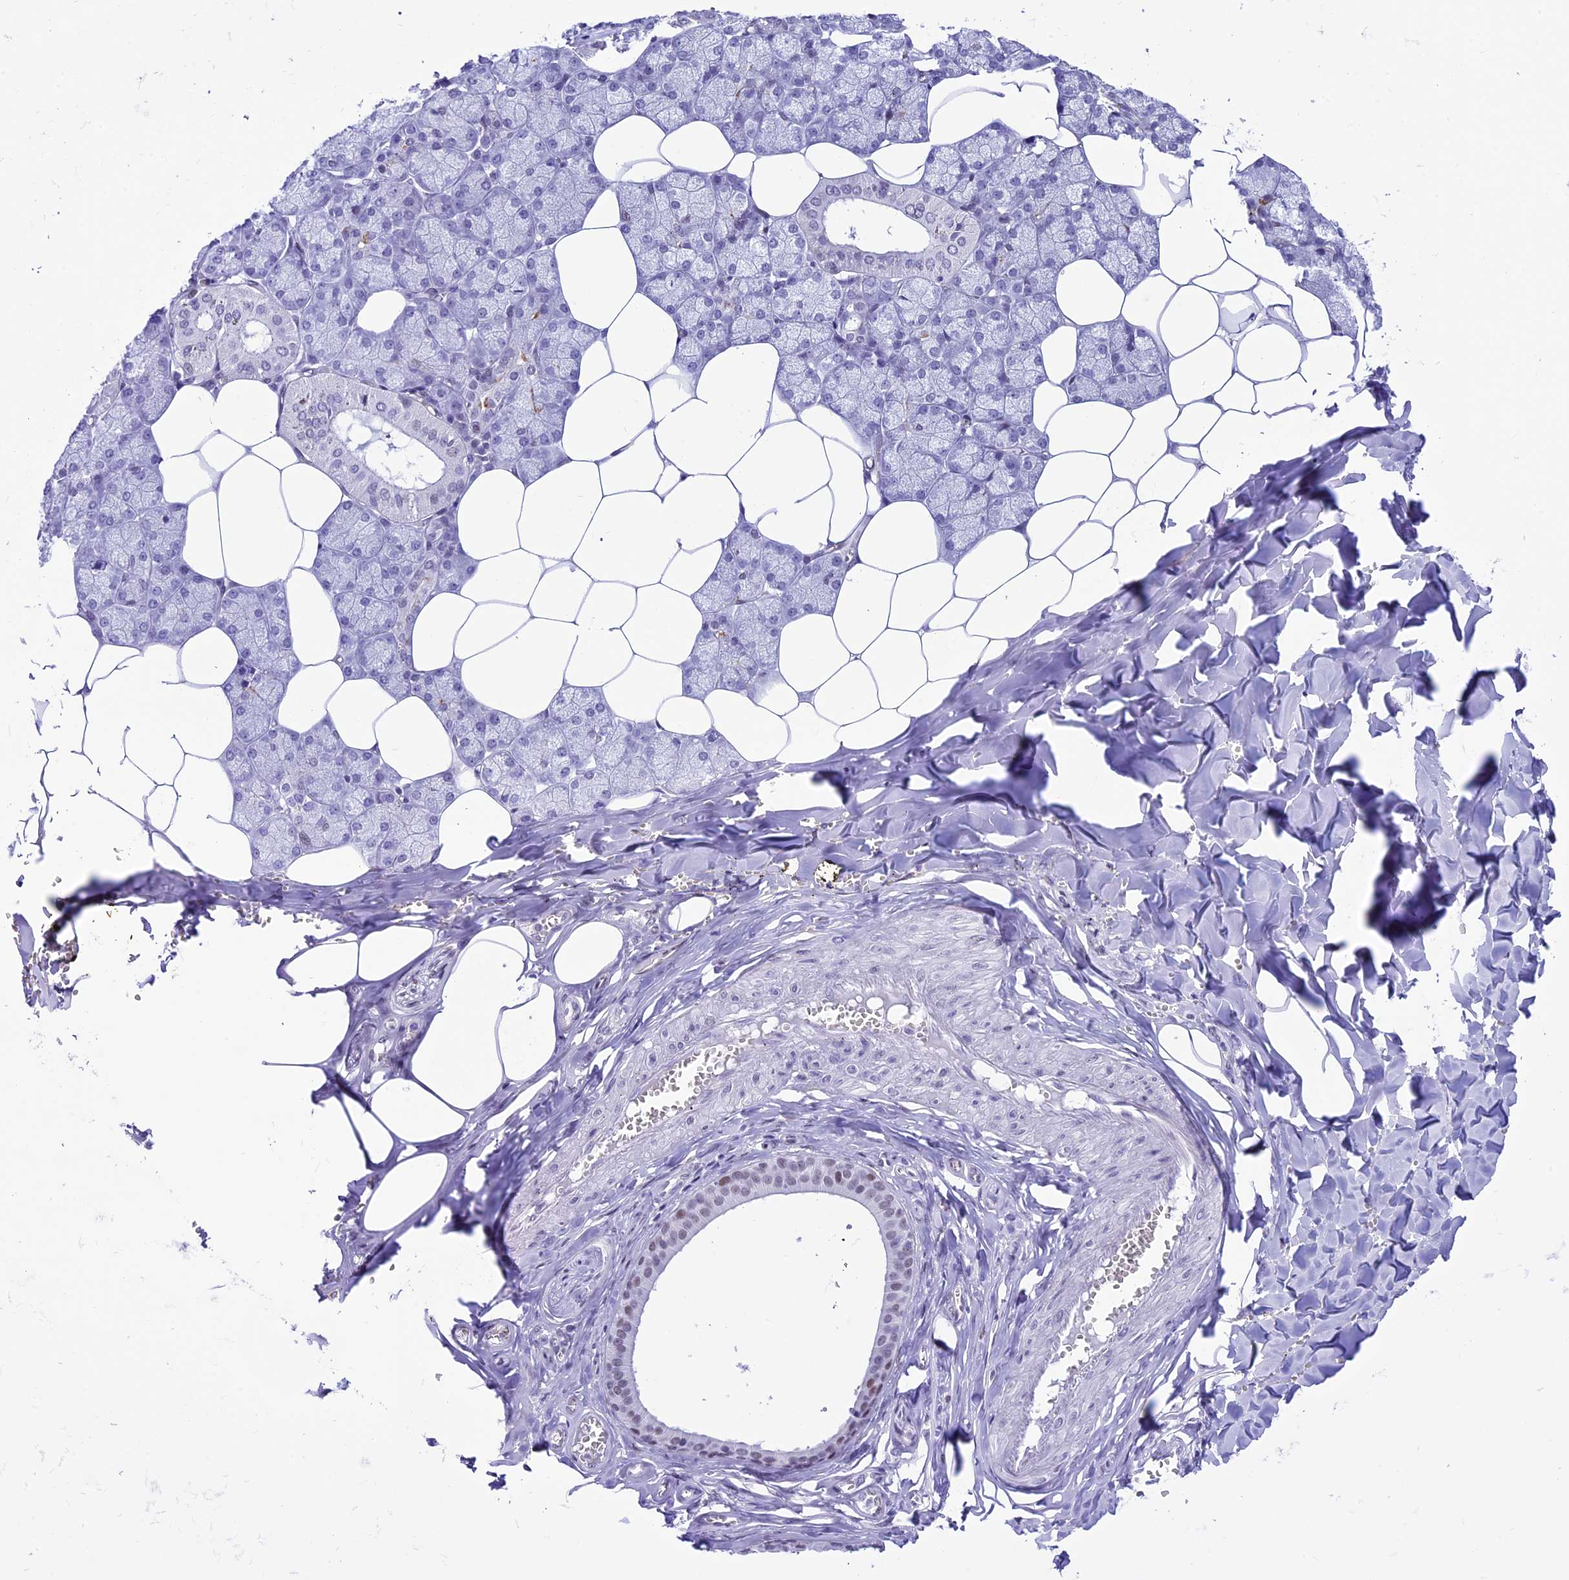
{"staining": {"intensity": "weak", "quantity": "<25%", "location": "nuclear"}, "tissue": "salivary gland", "cell_type": "Glandular cells", "image_type": "normal", "snomed": [{"axis": "morphology", "description": "Normal tissue, NOS"}, {"axis": "topography", "description": "Salivary gland"}], "caption": "DAB immunohistochemical staining of benign salivary gland displays no significant expression in glandular cells.", "gene": "RPS6KB1", "patient": {"sex": "male", "age": 62}}